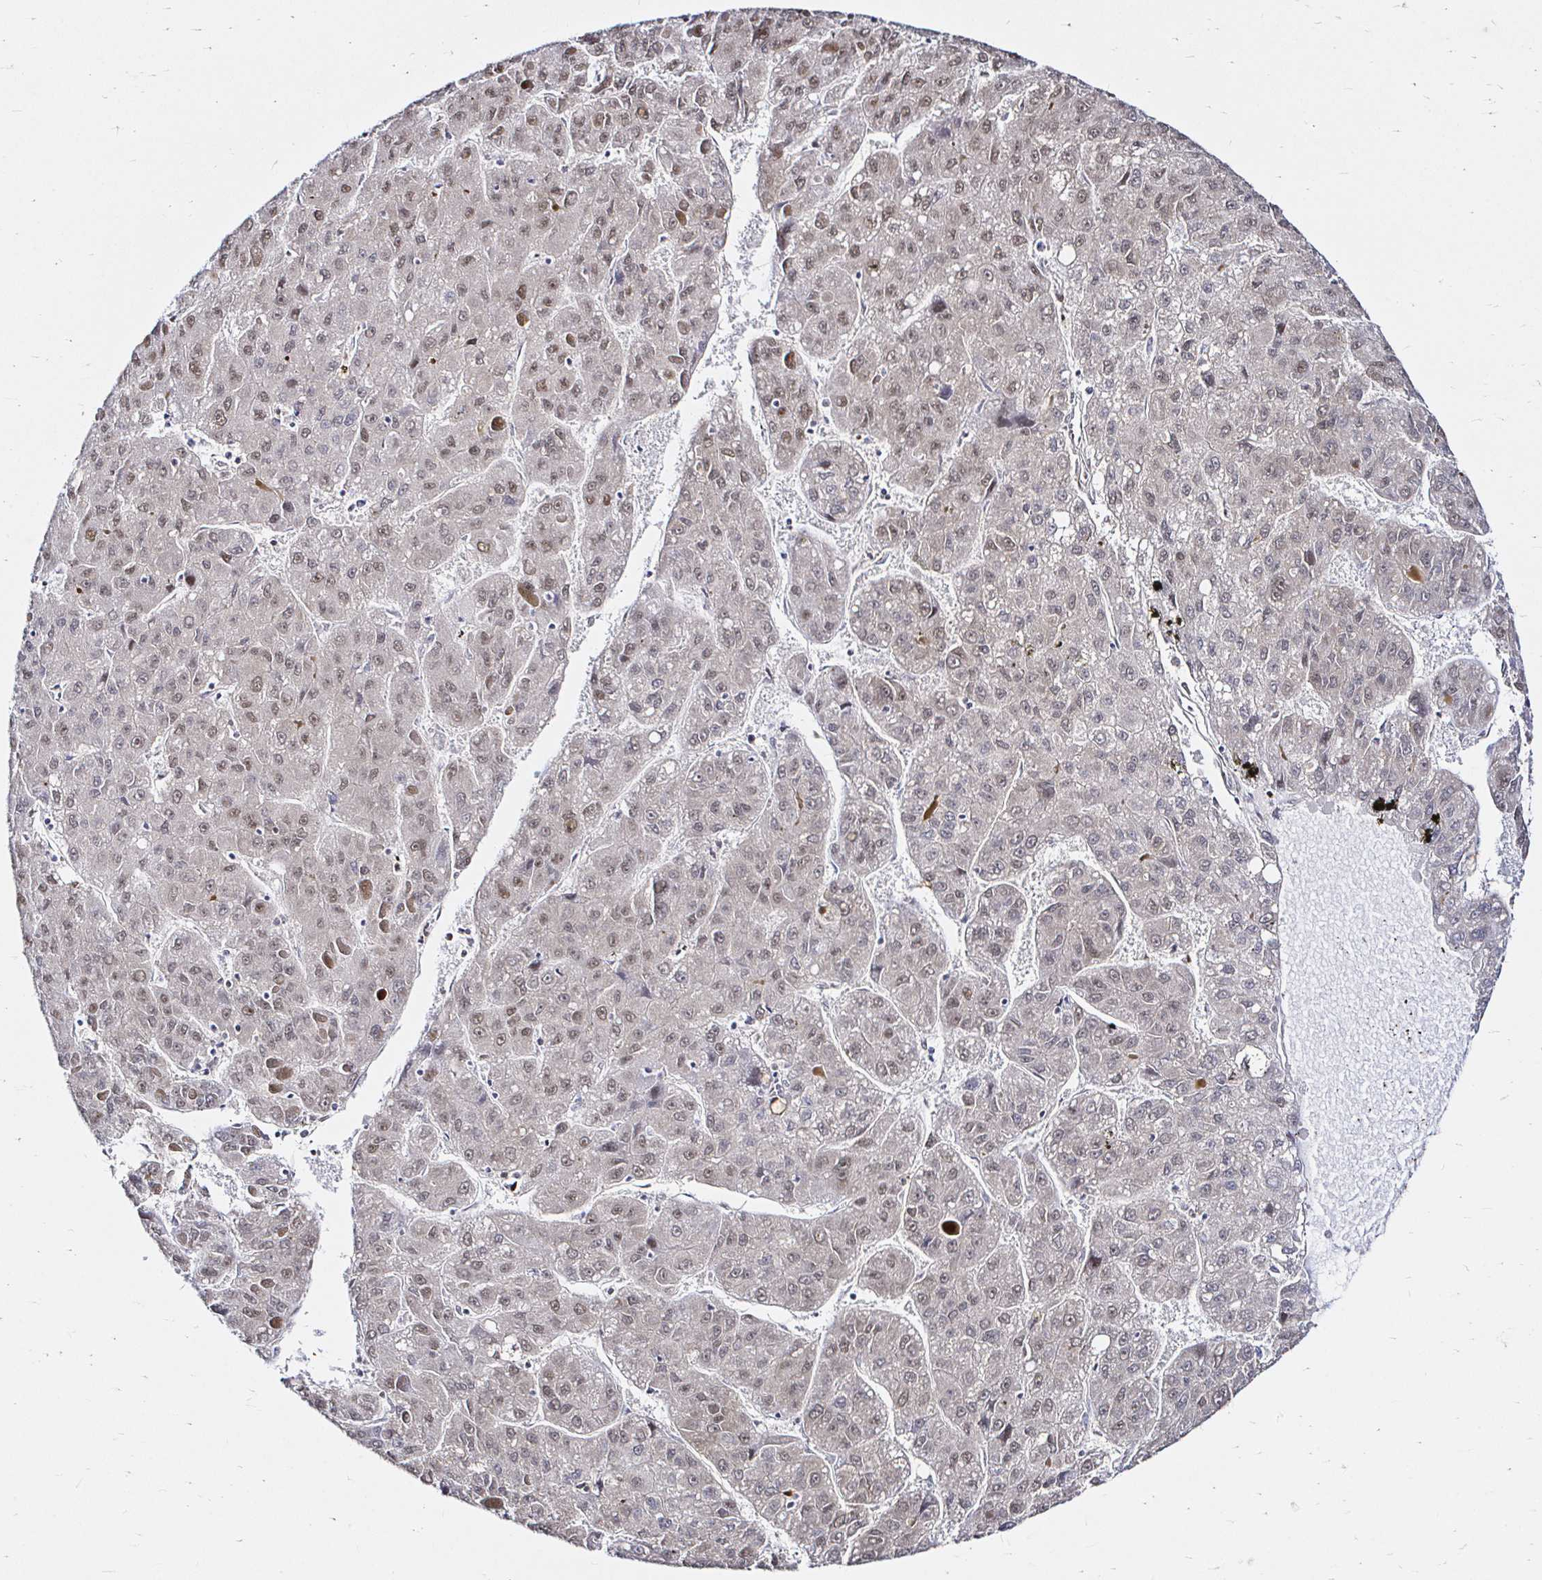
{"staining": {"intensity": "weak", "quantity": "25%-75%", "location": "nuclear"}, "tissue": "liver cancer", "cell_type": "Tumor cells", "image_type": "cancer", "snomed": [{"axis": "morphology", "description": "Carcinoma, Hepatocellular, NOS"}, {"axis": "topography", "description": "Liver"}], "caption": "Weak nuclear positivity is appreciated in about 25%-75% of tumor cells in liver hepatocellular carcinoma. (IHC, brightfield microscopy, high magnification).", "gene": "SNRPC", "patient": {"sex": "female", "age": 82}}